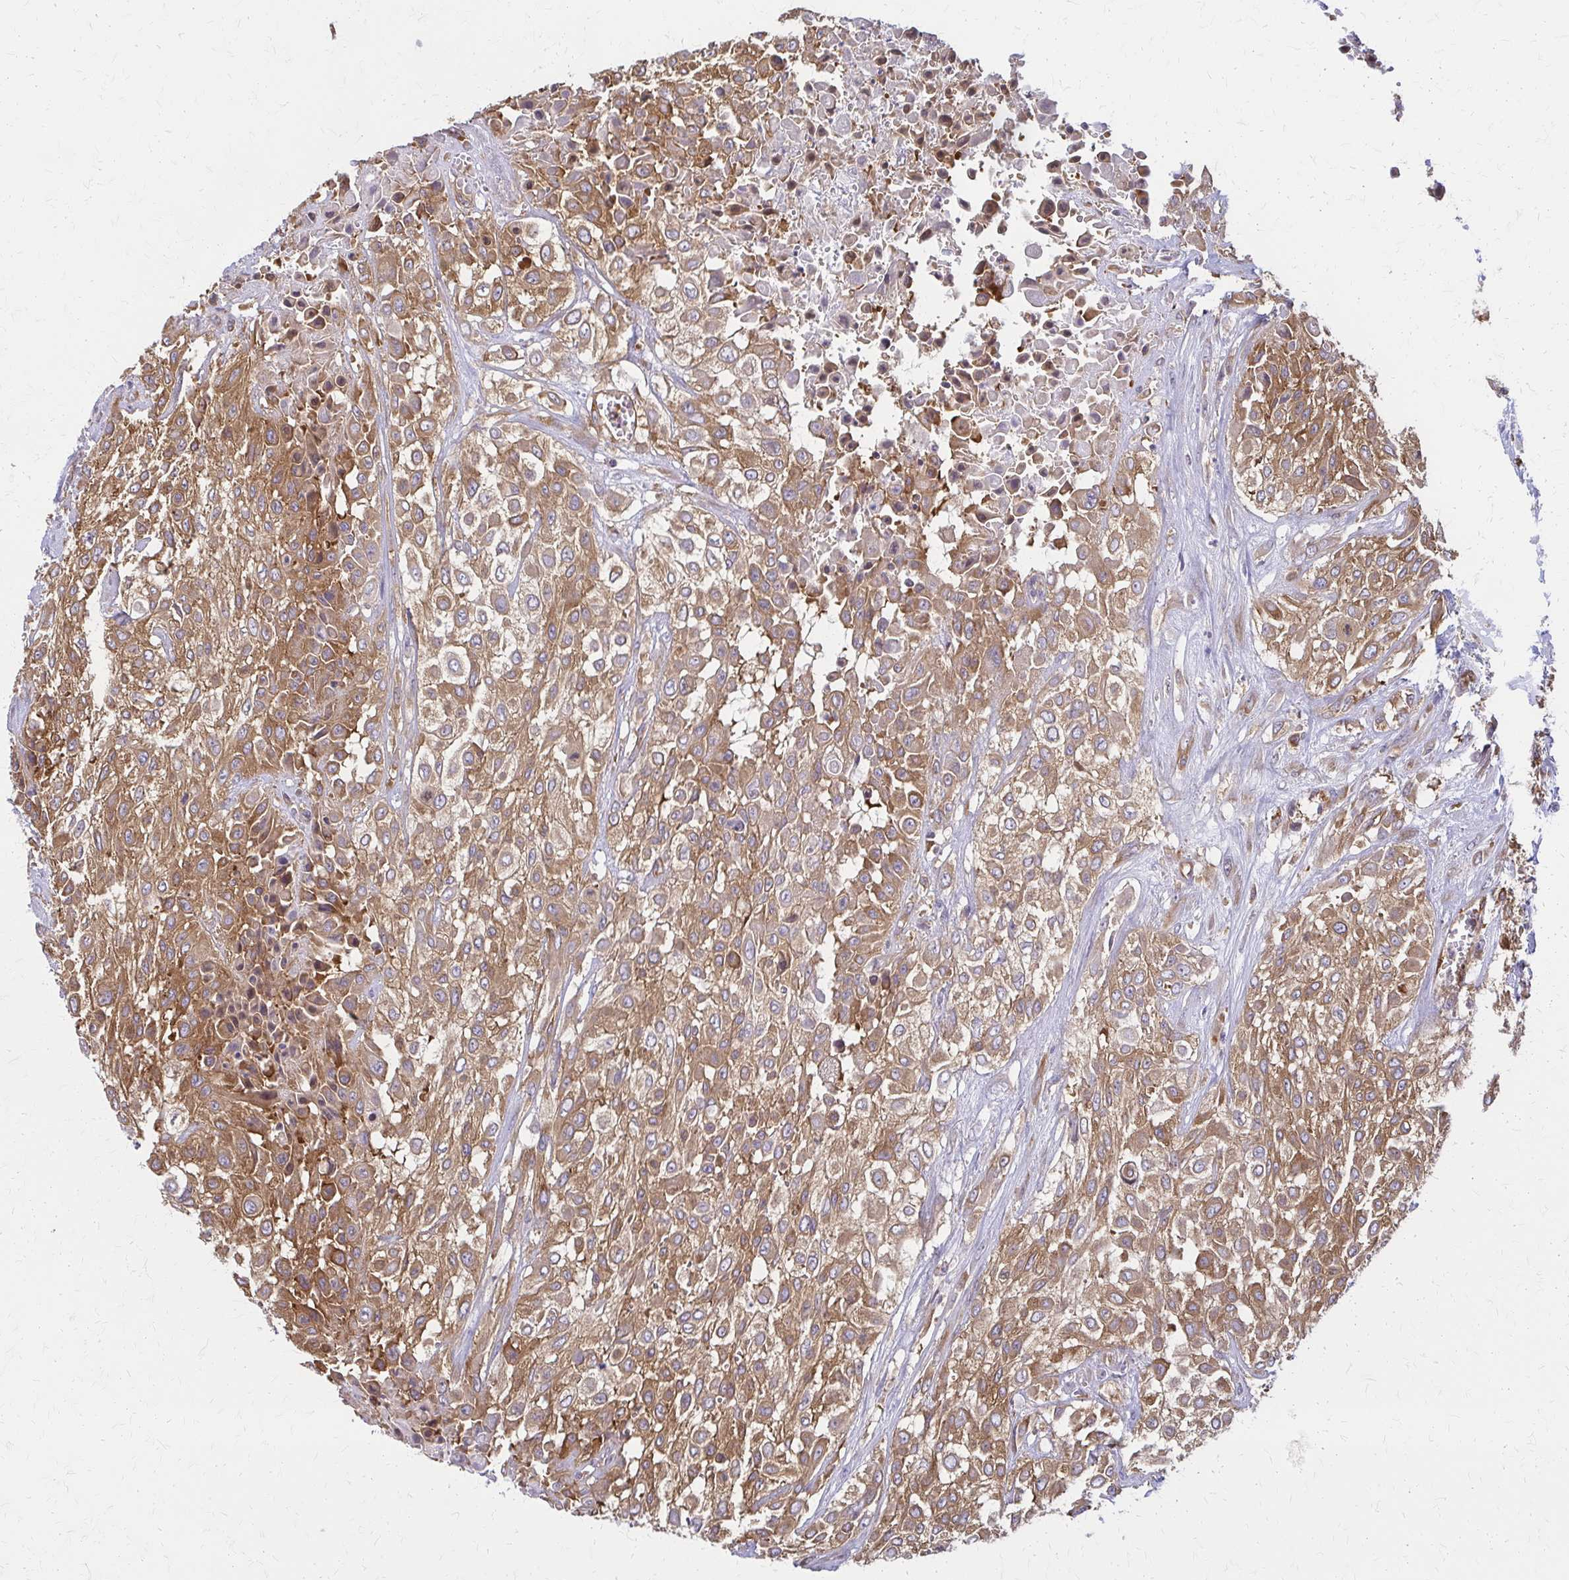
{"staining": {"intensity": "moderate", "quantity": ">75%", "location": "cytoplasmic/membranous"}, "tissue": "urothelial cancer", "cell_type": "Tumor cells", "image_type": "cancer", "snomed": [{"axis": "morphology", "description": "Urothelial carcinoma, High grade"}, {"axis": "topography", "description": "Urinary bladder"}], "caption": "A brown stain labels moderate cytoplasmic/membranous staining of a protein in urothelial carcinoma (high-grade) tumor cells.", "gene": "WASF2", "patient": {"sex": "male", "age": 57}}